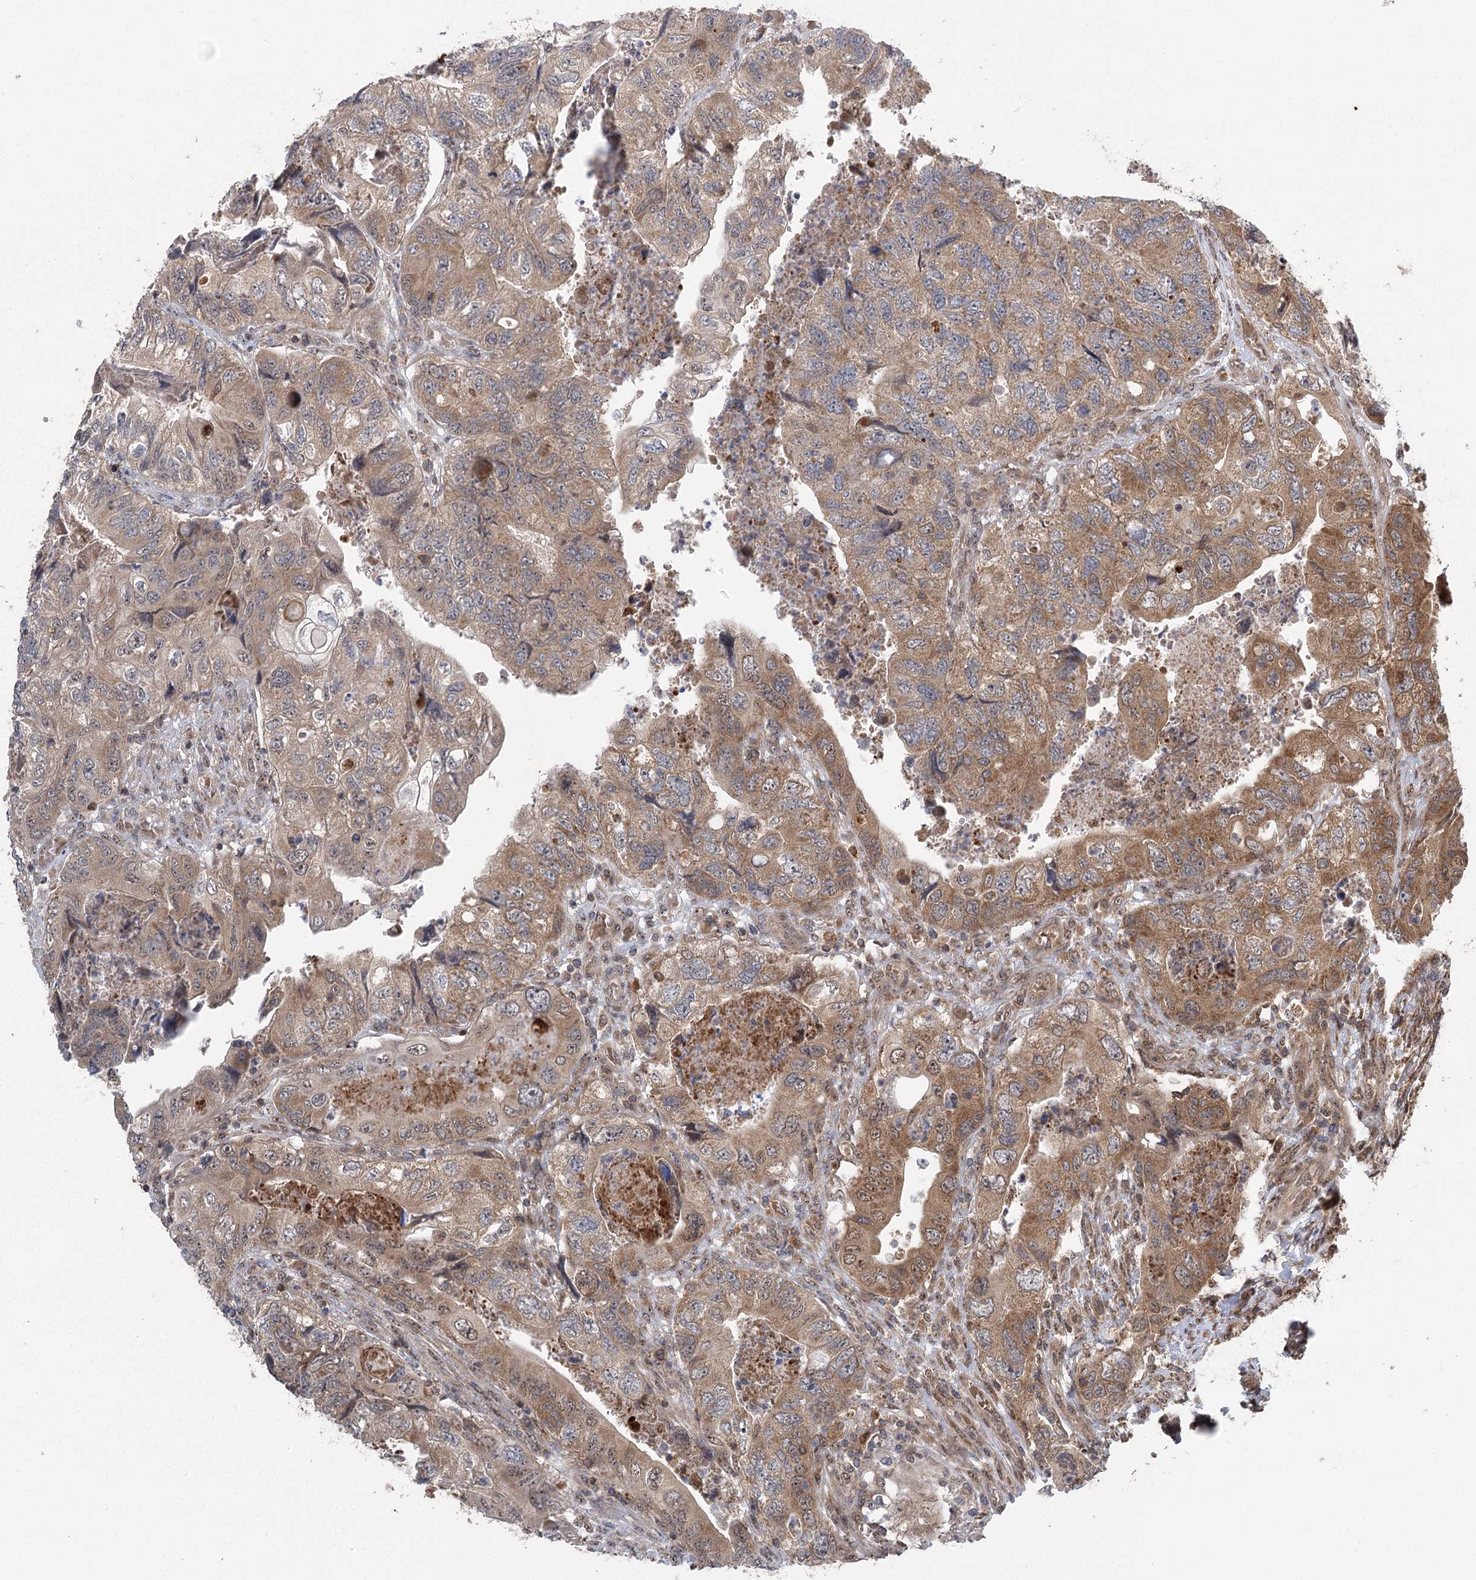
{"staining": {"intensity": "moderate", "quantity": ">75%", "location": "cytoplasmic/membranous"}, "tissue": "colorectal cancer", "cell_type": "Tumor cells", "image_type": "cancer", "snomed": [{"axis": "morphology", "description": "Adenocarcinoma, NOS"}, {"axis": "topography", "description": "Rectum"}], "caption": "A medium amount of moderate cytoplasmic/membranous positivity is identified in about >75% of tumor cells in adenocarcinoma (colorectal) tissue. (Brightfield microscopy of DAB IHC at high magnification).", "gene": "C12orf4", "patient": {"sex": "male", "age": 63}}